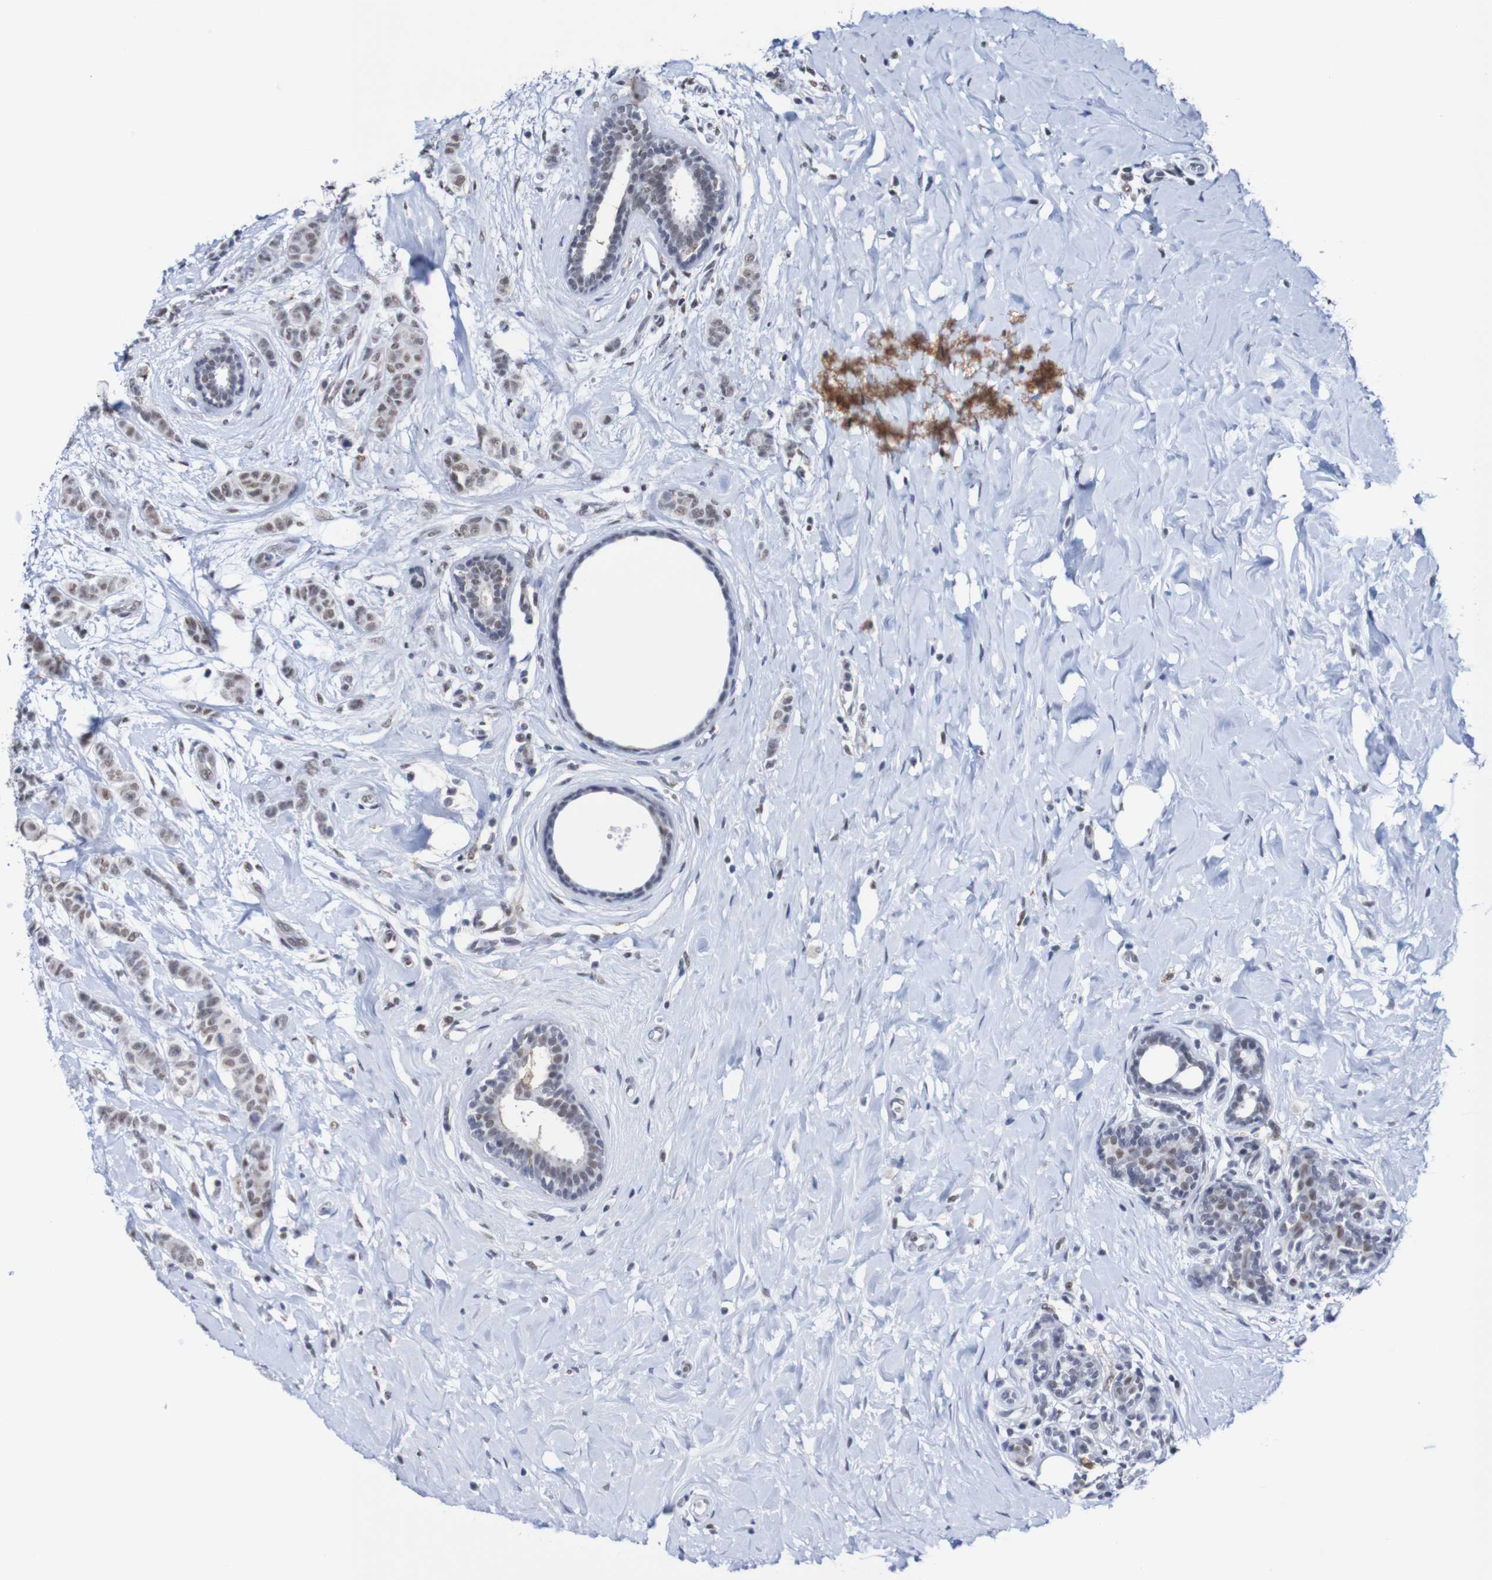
{"staining": {"intensity": "moderate", "quantity": "25%-75%", "location": "nuclear"}, "tissue": "breast cancer", "cell_type": "Tumor cells", "image_type": "cancer", "snomed": [{"axis": "morphology", "description": "Normal tissue, NOS"}, {"axis": "morphology", "description": "Duct carcinoma"}, {"axis": "topography", "description": "Breast"}], "caption": "Infiltrating ductal carcinoma (breast) stained with immunohistochemistry (IHC) reveals moderate nuclear expression in approximately 25%-75% of tumor cells. Using DAB (3,3'-diaminobenzidine) (brown) and hematoxylin (blue) stains, captured at high magnification using brightfield microscopy.", "gene": "CDC5L", "patient": {"sex": "female", "age": 40}}